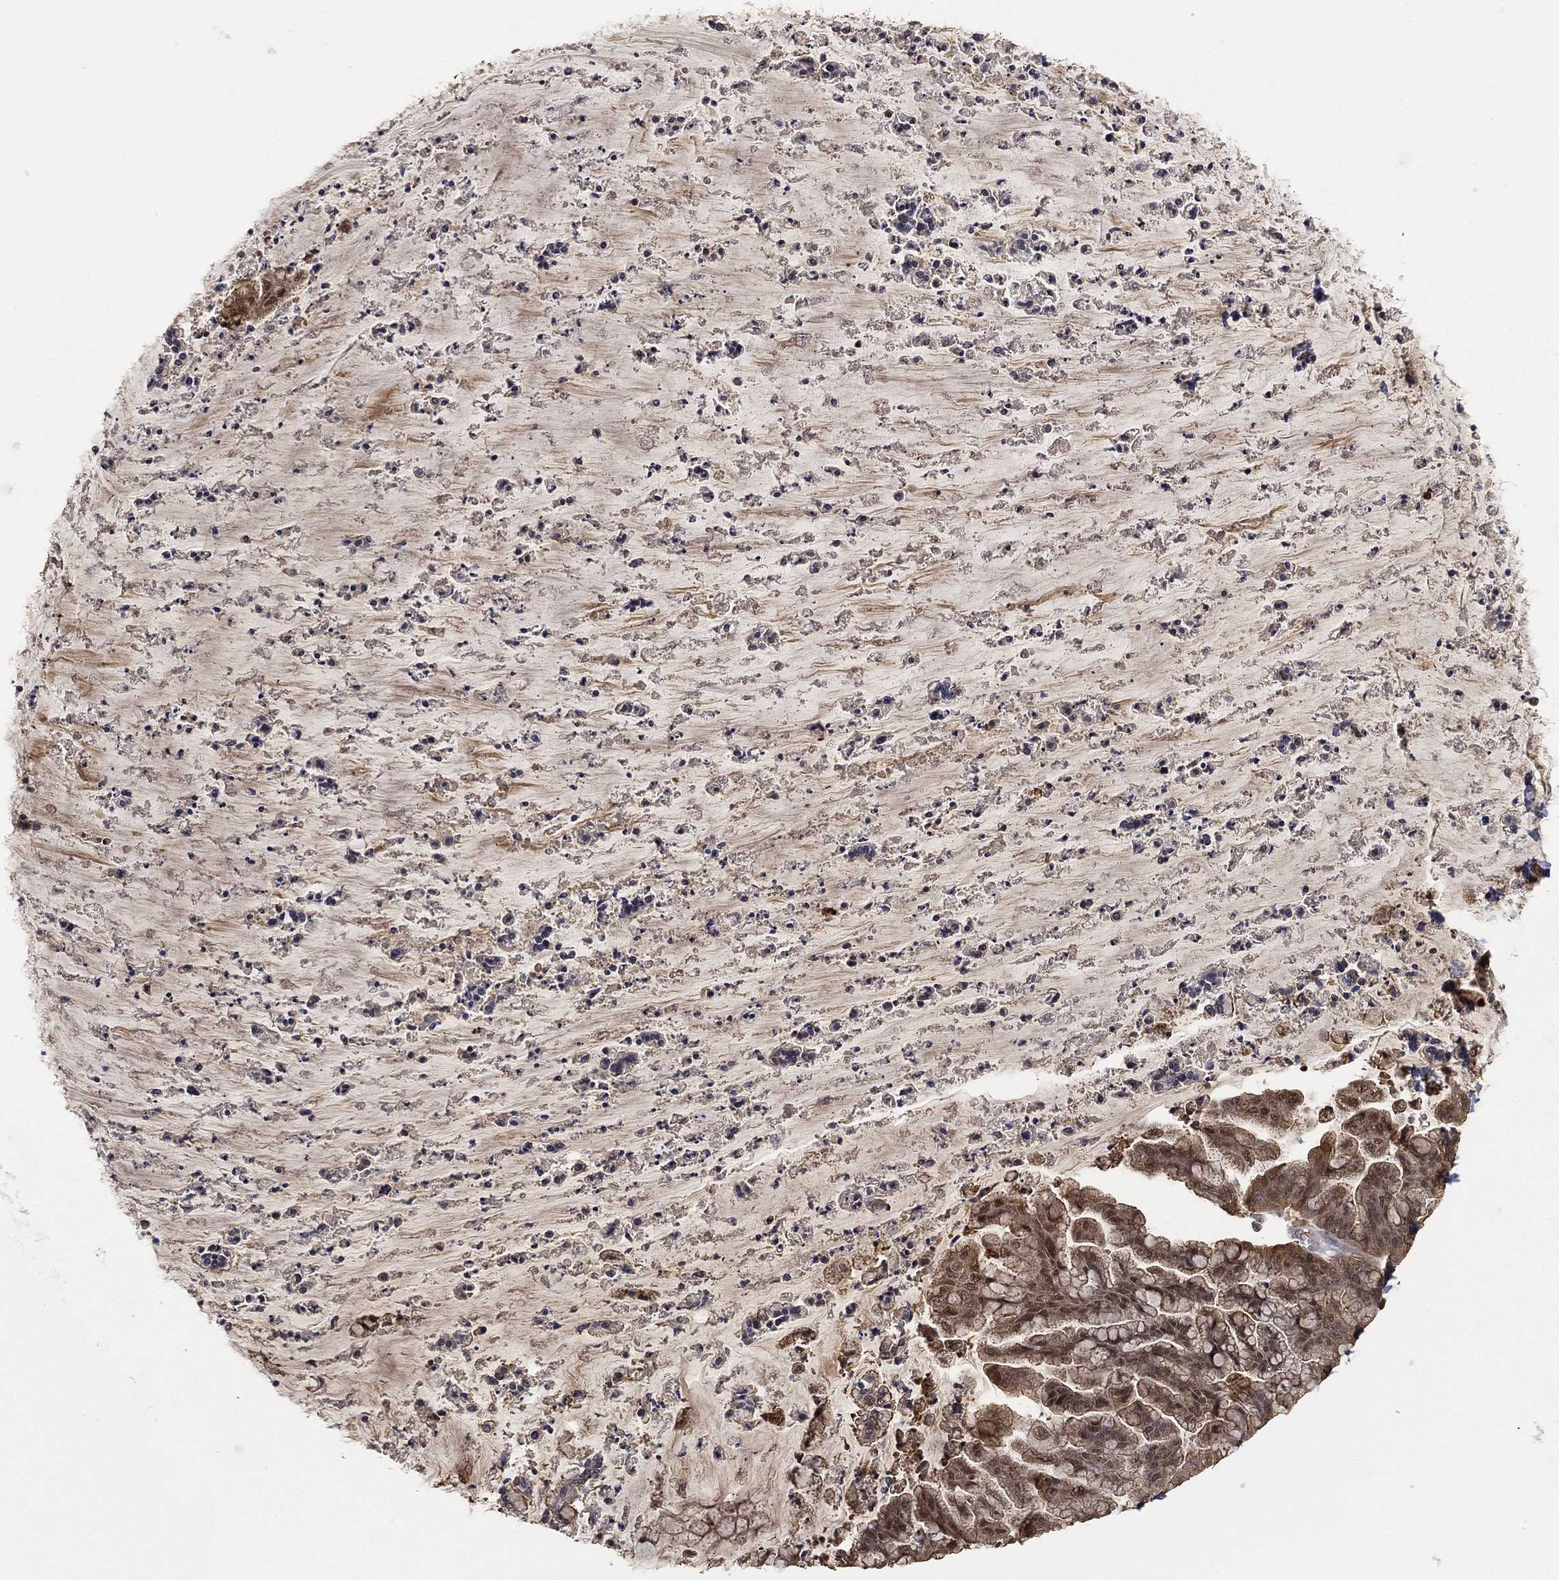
{"staining": {"intensity": "weak", "quantity": "<25%", "location": "cytoplasmic/membranous"}, "tissue": "ovarian cancer", "cell_type": "Tumor cells", "image_type": "cancer", "snomed": [{"axis": "morphology", "description": "Cystadenocarcinoma, mucinous, NOS"}, {"axis": "topography", "description": "Ovary"}], "caption": "The histopathology image displays no significant positivity in tumor cells of mucinous cystadenocarcinoma (ovarian).", "gene": "CRYL1", "patient": {"sex": "female", "age": 67}}